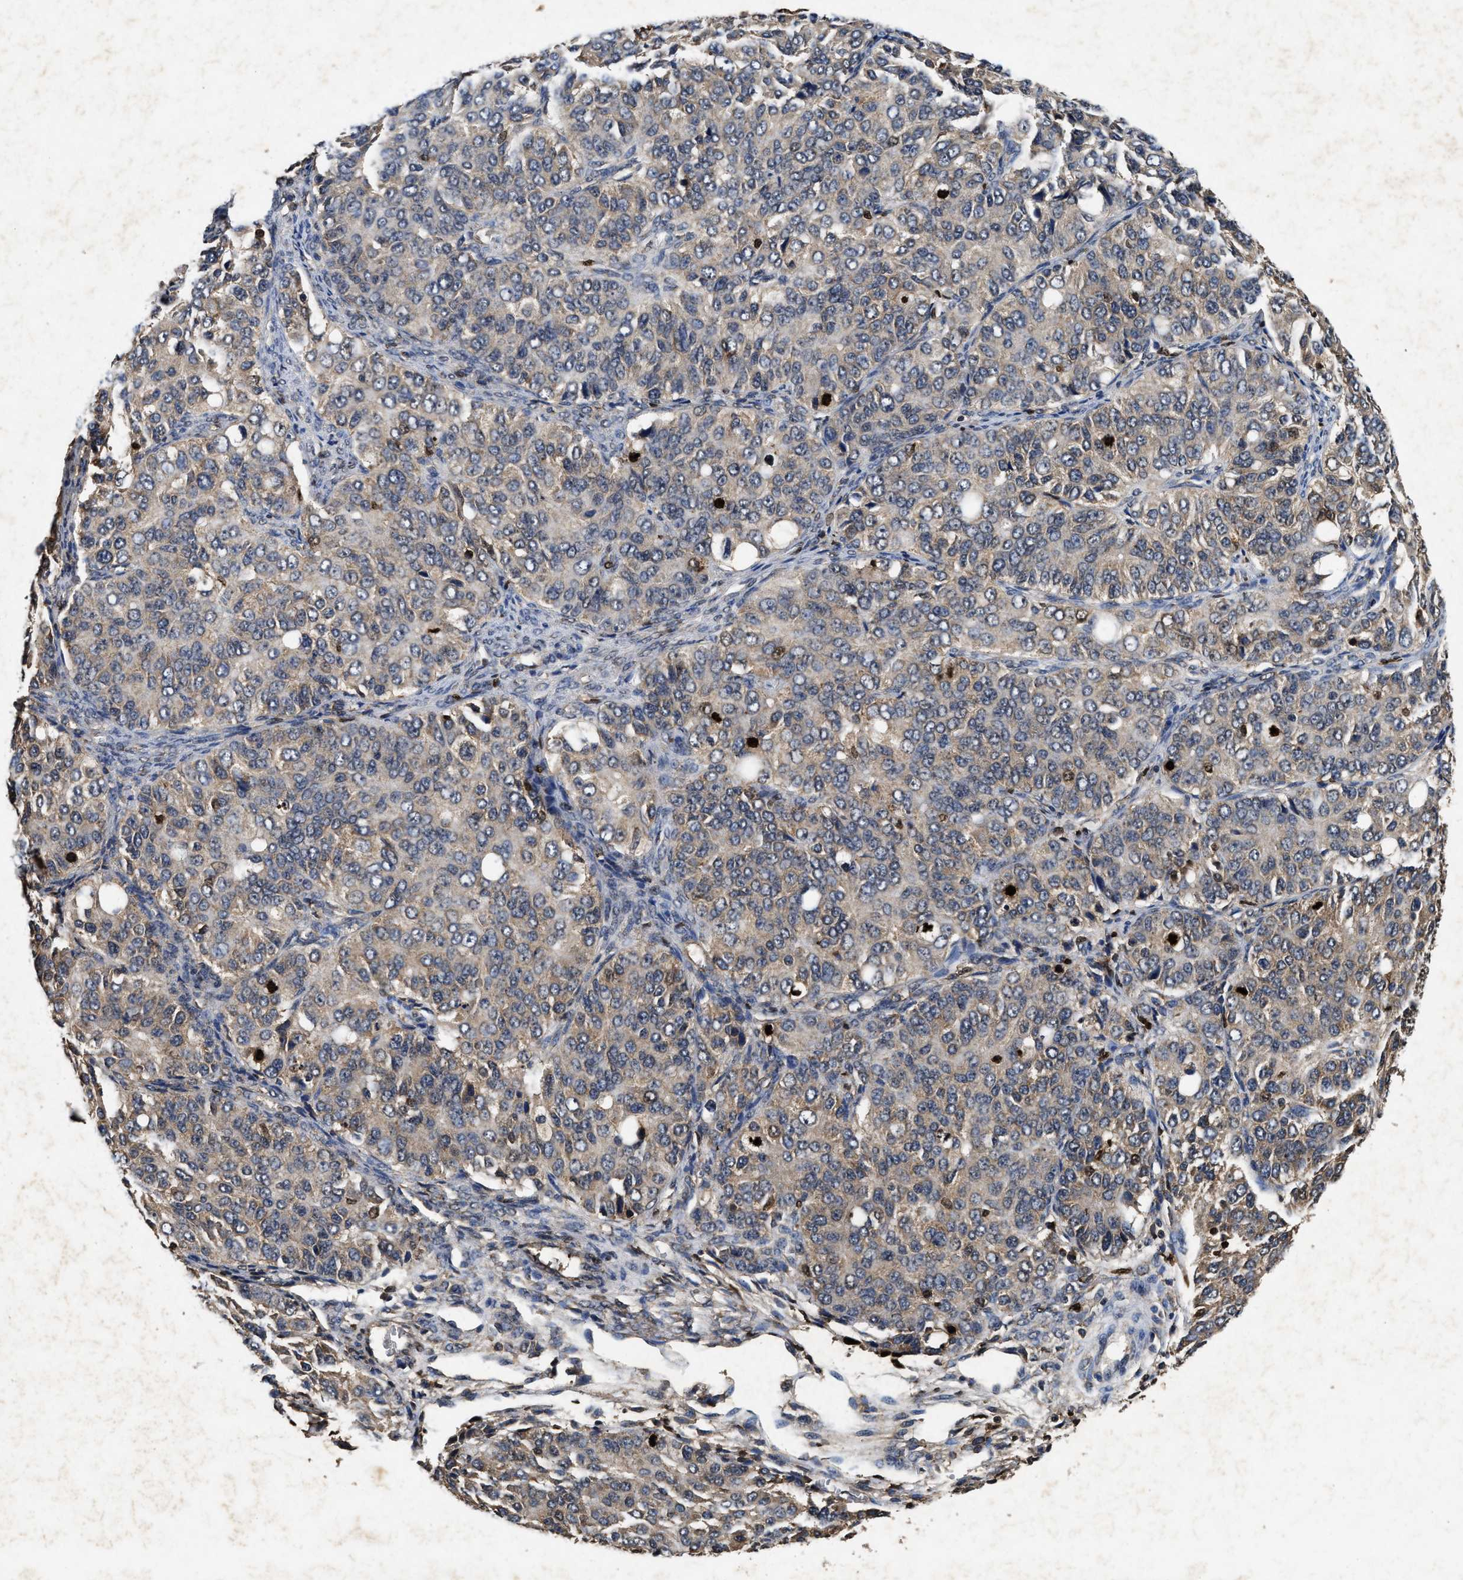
{"staining": {"intensity": "moderate", "quantity": ">75%", "location": "cytoplasmic/membranous"}, "tissue": "ovarian cancer", "cell_type": "Tumor cells", "image_type": "cancer", "snomed": [{"axis": "morphology", "description": "Carcinoma, endometroid"}, {"axis": "topography", "description": "Ovary"}], "caption": "Tumor cells display medium levels of moderate cytoplasmic/membranous expression in approximately >75% of cells in human endometroid carcinoma (ovarian).", "gene": "PDAP1", "patient": {"sex": "female", "age": 51}}